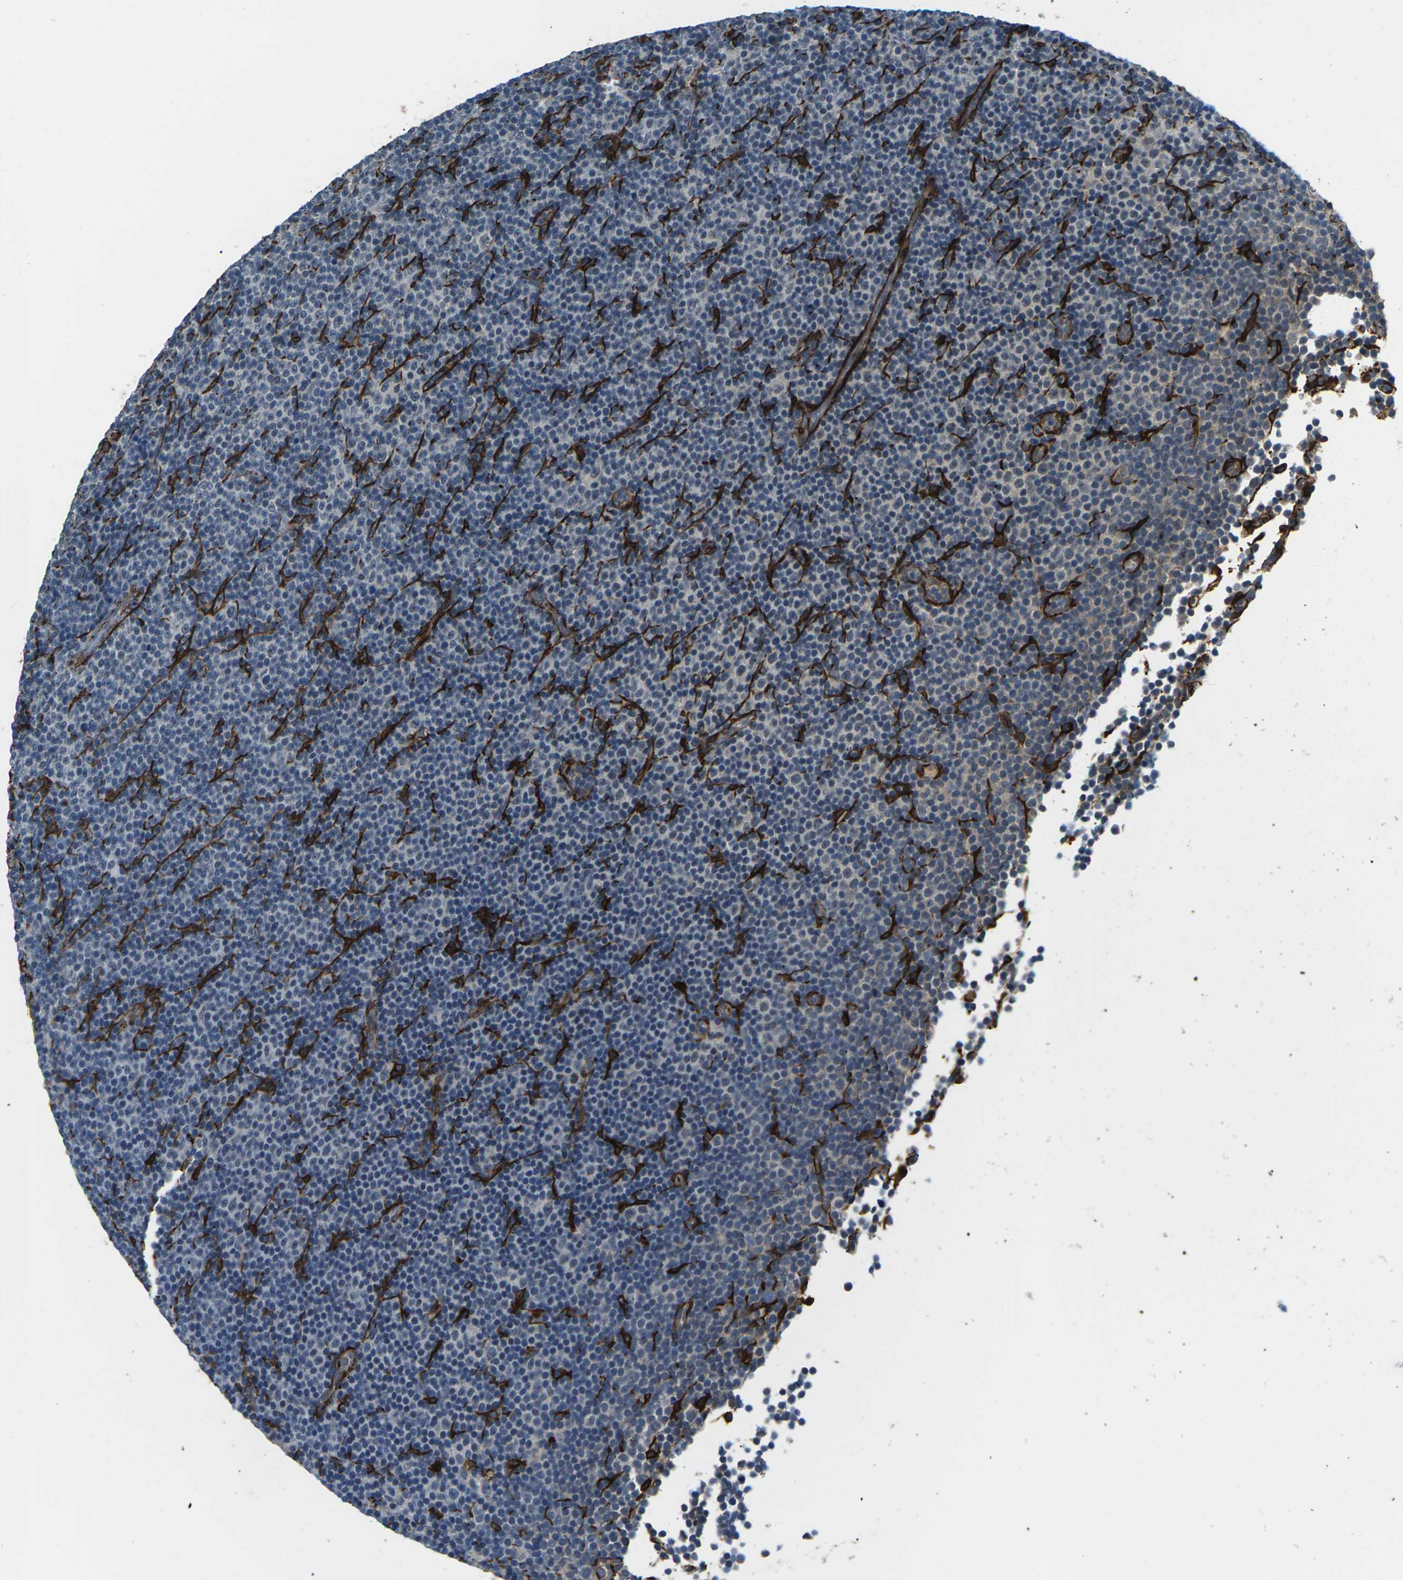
{"staining": {"intensity": "negative", "quantity": "none", "location": "none"}, "tissue": "lymphoma", "cell_type": "Tumor cells", "image_type": "cancer", "snomed": [{"axis": "morphology", "description": "Malignant lymphoma, non-Hodgkin's type, Low grade"}, {"axis": "topography", "description": "Lymph node"}], "caption": "High magnification brightfield microscopy of lymphoma stained with DAB (3,3'-diaminobenzidine) (brown) and counterstained with hematoxylin (blue): tumor cells show no significant staining. (Stains: DAB (3,3'-diaminobenzidine) immunohistochemistry (IHC) with hematoxylin counter stain, Microscopy: brightfield microscopy at high magnification).", "gene": "GRAMD1C", "patient": {"sex": "female", "age": 67}}